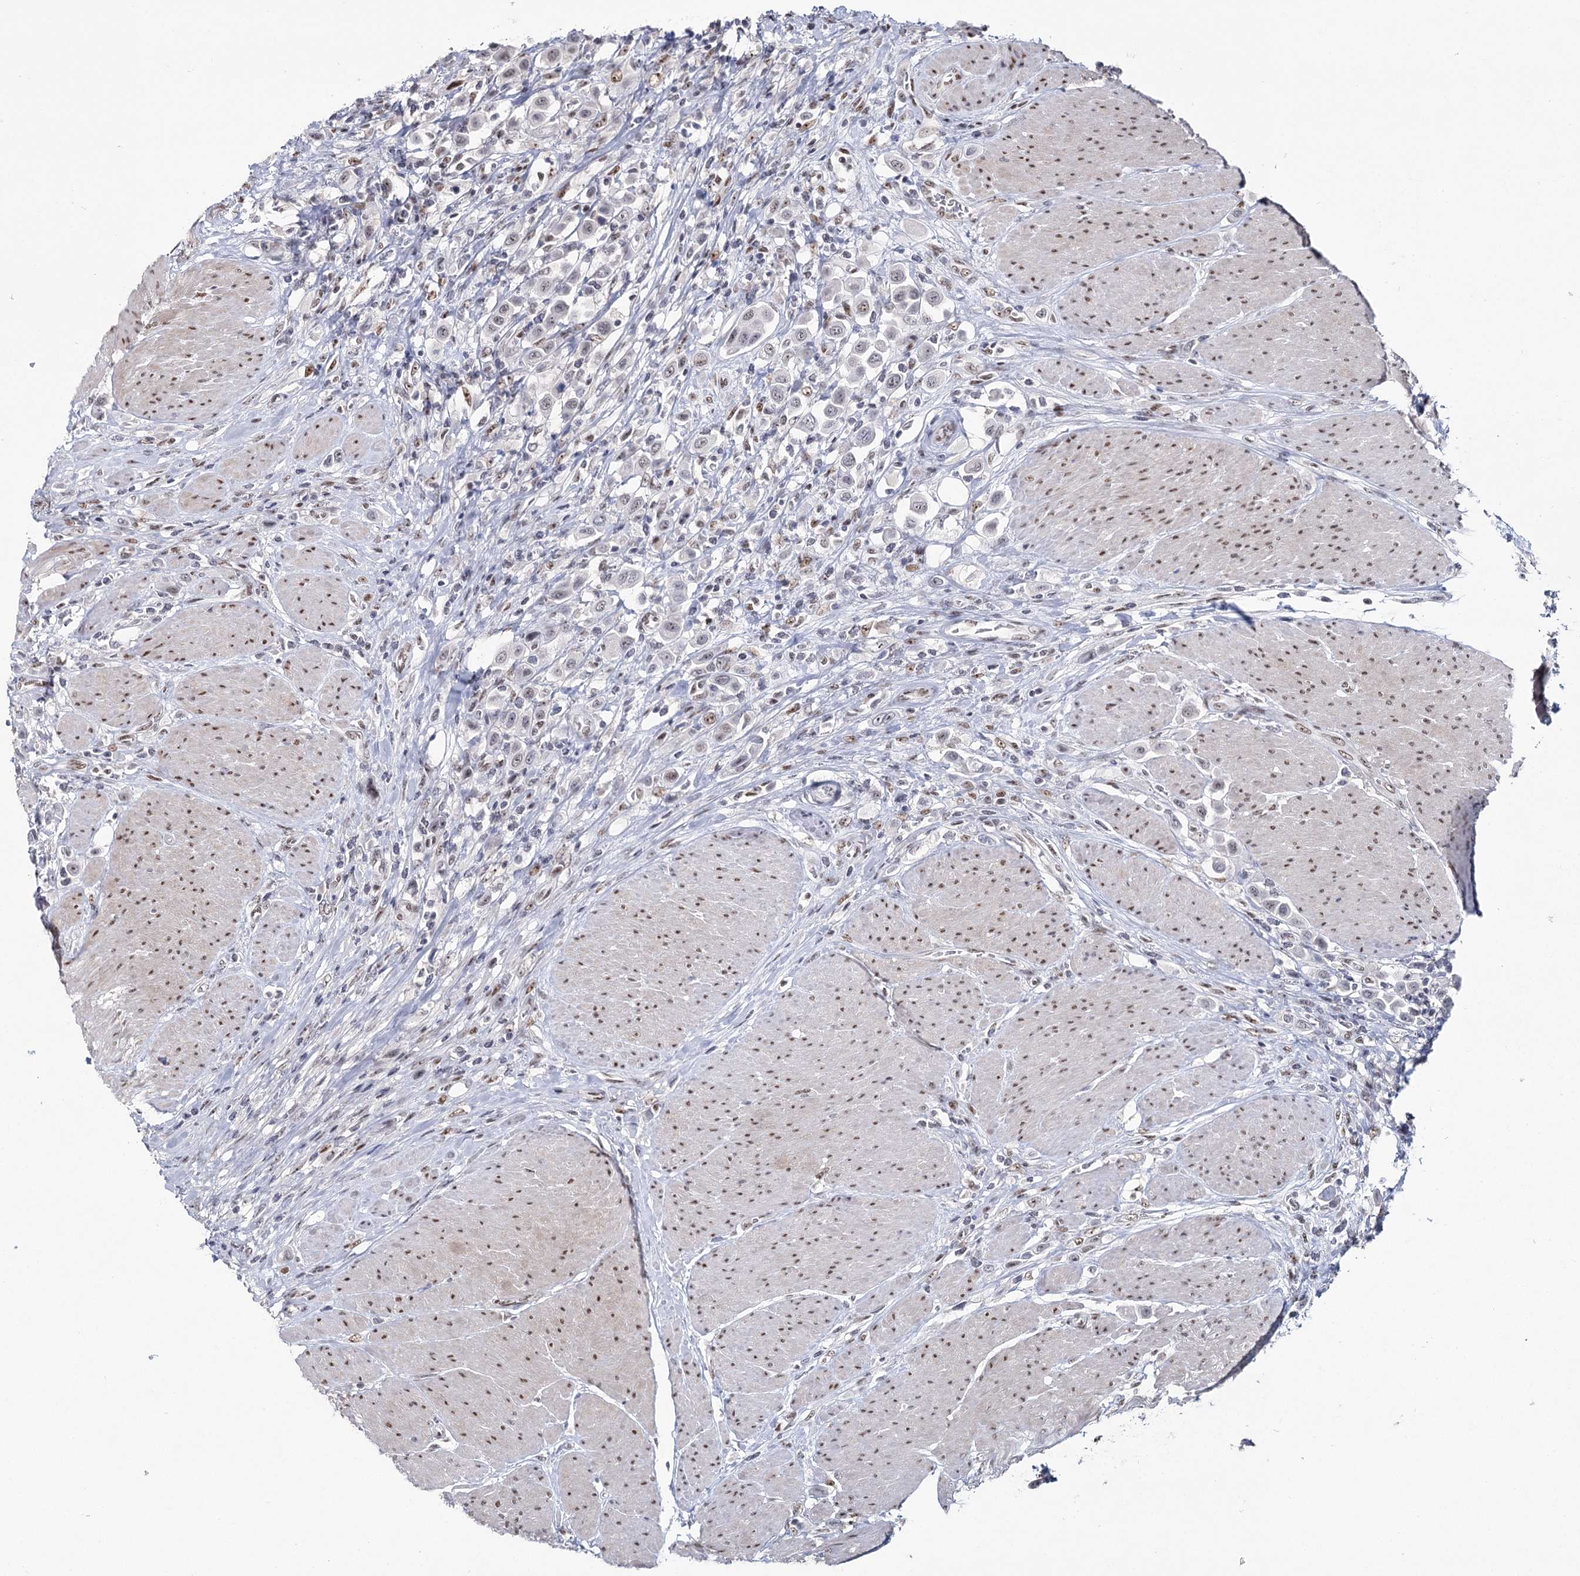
{"staining": {"intensity": "moderate", "quantity": "25%-75%", "location": "nuclear"}, "tissue": "urothelial cancer", "cell_type": "Tumor cells", "image_type": "cancer", "snomed": [{"axis": "morphology", "description": "Urothelial carcinoma, High grade"}, {"axis": "topography", "description": "Urinary bladder"}], "caption": "High-magnification brightfield microscopy of urothelial carcinoma (high-grade) stained with DAB (brown) and counterstained with hematoxylin (blue). tumor cells exhibit moderate nuclear positivity is identified in about25%-75% of cells.", "gene": "SCAF8", "patient": {"sex": "male", "age": 50}}